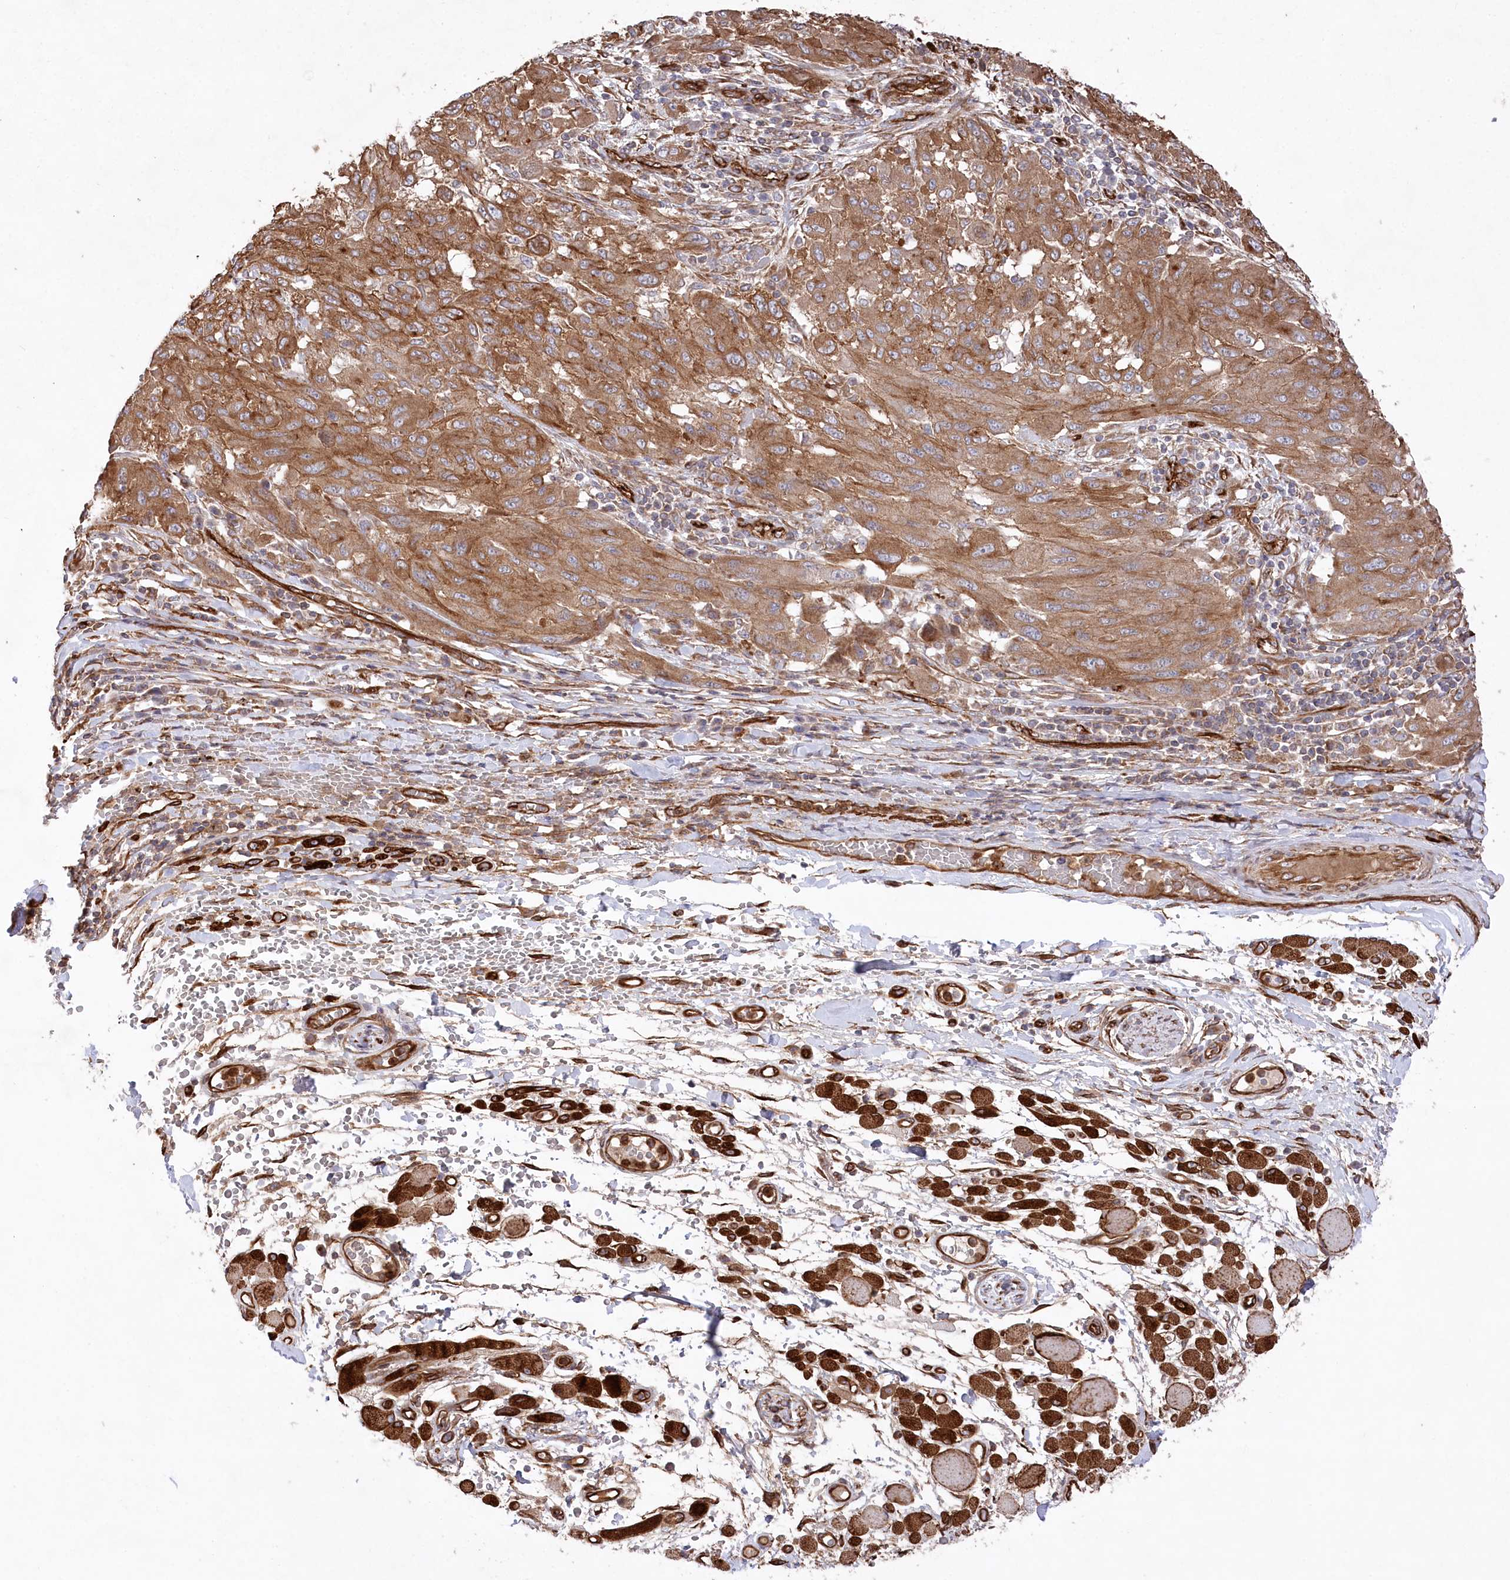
{"staining": {"intensity": "moderate", "quantity": ">75%", "location": "cytoplasmic/membranous"}, "tissue": "melanoma", "cell_type": "Tumor cells", "image_type": "cancer", "snomed": [{"axis": "morphology", "description": "Malignant melanoma, NOS"}, {"axis": "topography", "description": "Skin"}], "caption": "A brown stain labels moderate cytoplasmic/membranous staining of a protein in human malignant melanoma tumor cells.", "gene": "MTPAP", "patient": {"sex": "female", "age": 91}}